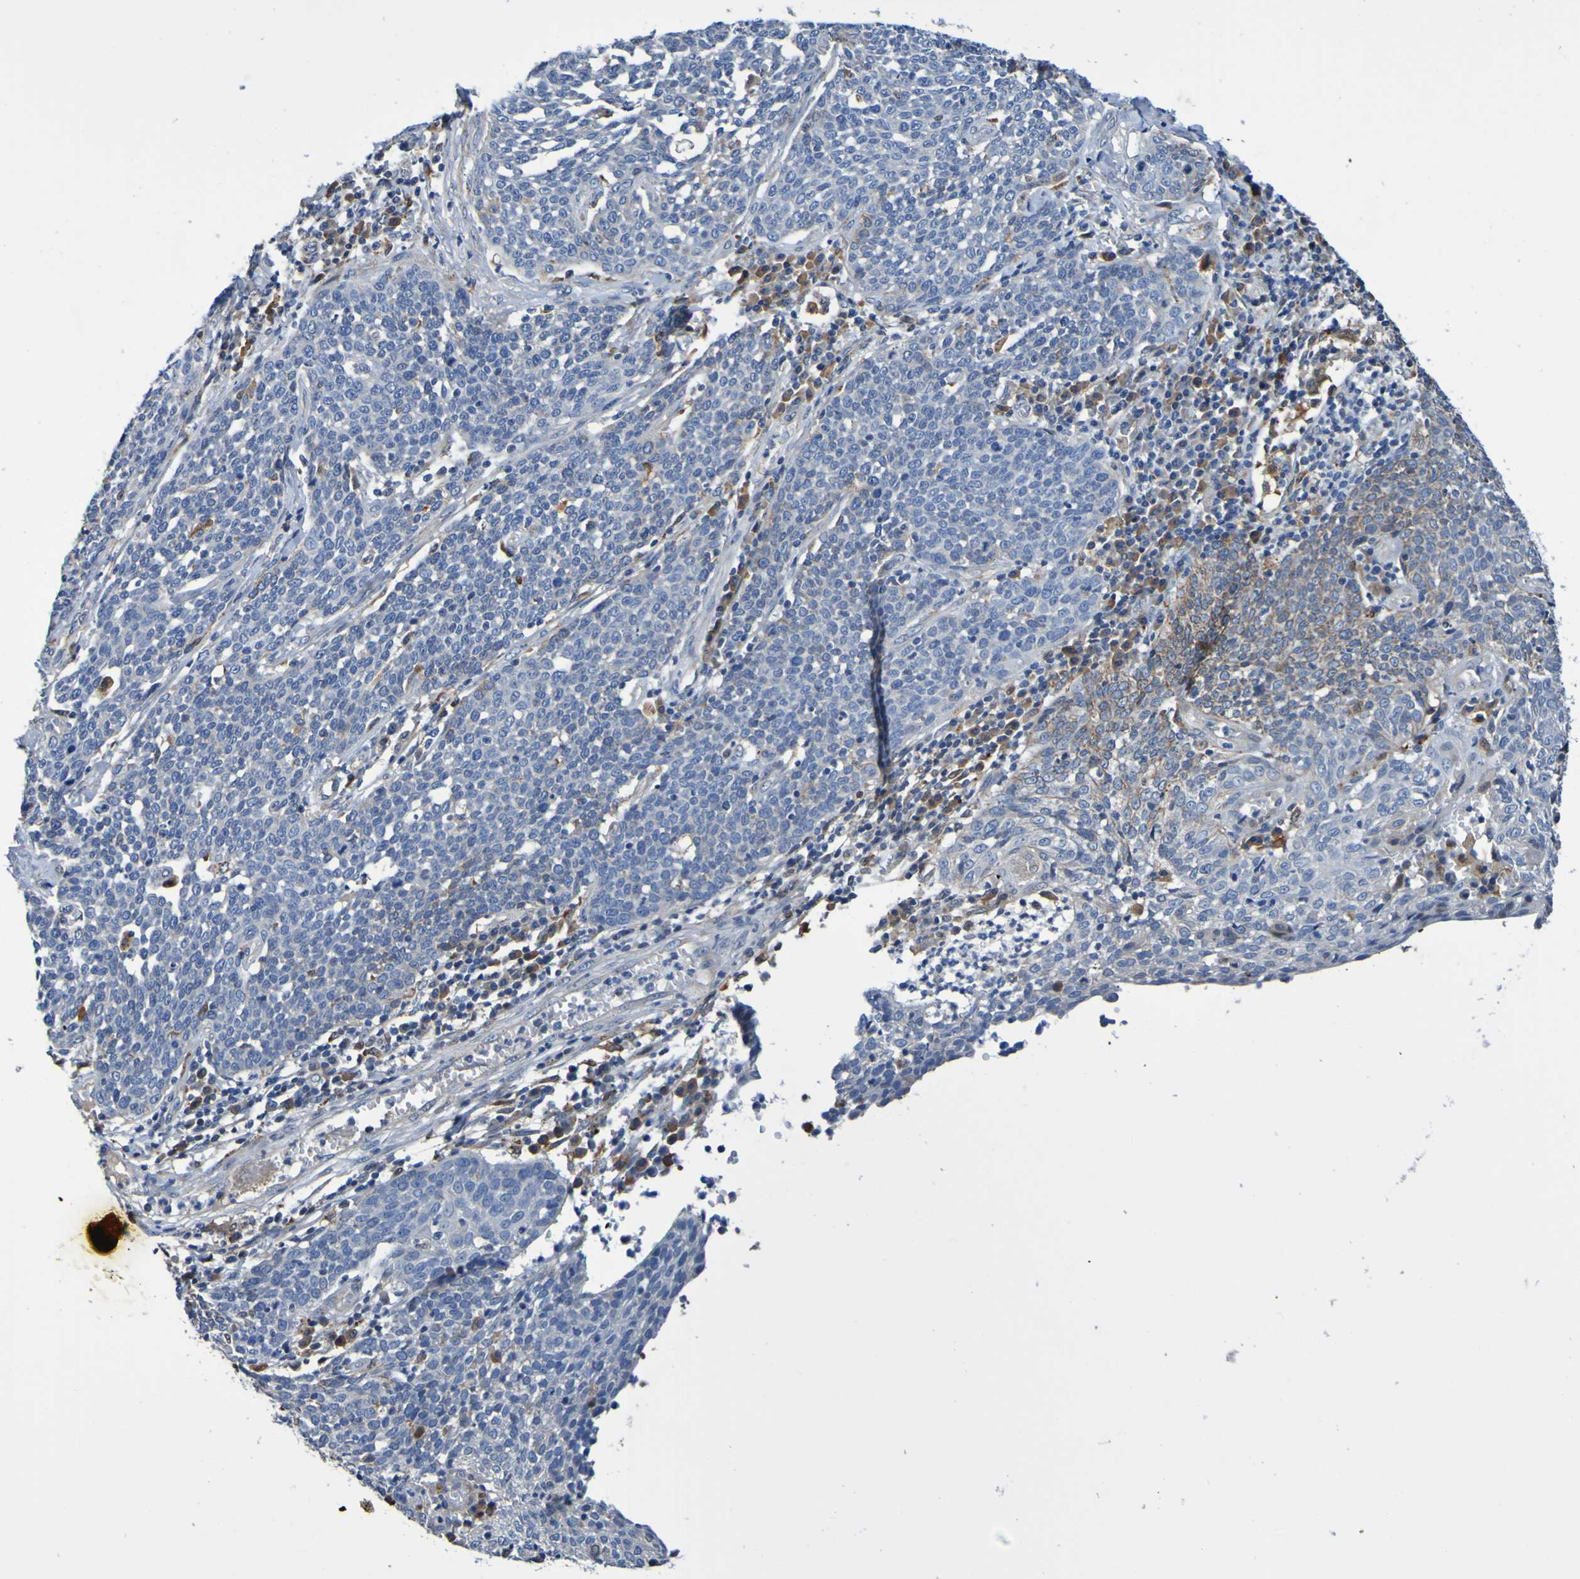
{"staining": {"intensity": "negative", "quantity": "none", "location": "none"}, "tissue": "cervical cancer", "cell_type": "Tumor cells", "image_type": "cancer", "snomed": [{"axis": "morphology", "description": "Squamous cell carcinoma, NOS"}, {"axis": "topography", "description": "Cervix"}], "caption": "Tumor cells are negative for brown protein staining in cervical cancer. (Immunohistochemistry (ihc), brightfield microscopy, high magnification).", "gene": "METAP2", "patient": {"sex": "female", "age": 34}}